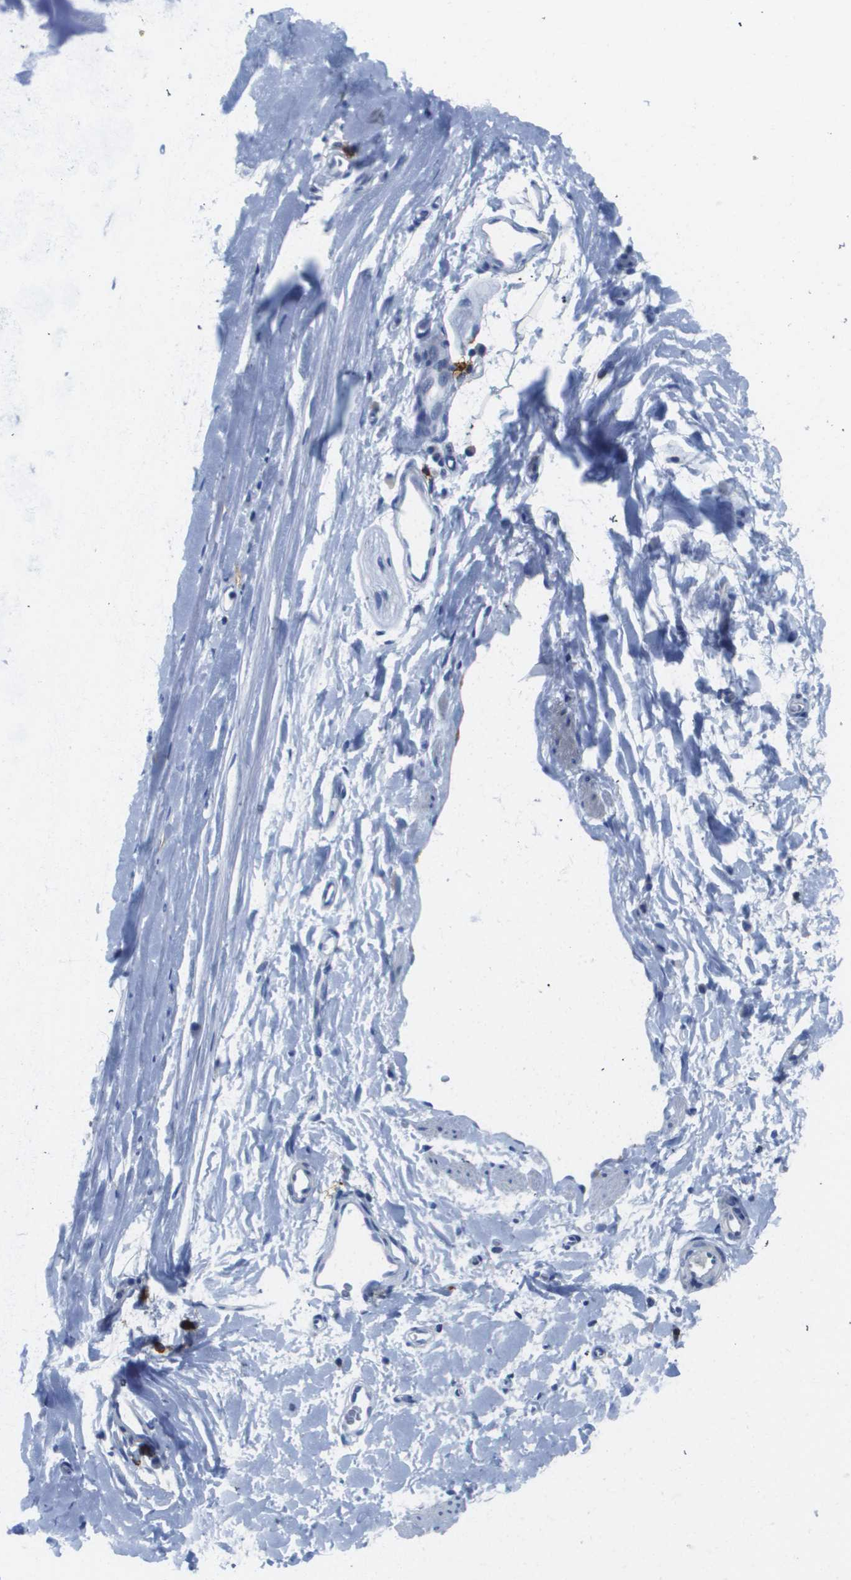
{"staining": {"intensity": "negative", "quantity": "none", "location": "none"}, "tissue": "adipose tissue", "cell_type": "Adipocytes", "image_type": "normal", "snomed": [{"axis": "morphology", "description": "Normal tissue, NOS"}, {"axis": "topography", "description": "Cartilage tissue"}, {"axis": "topography", "description": "Bronchus"}], "caption": "DAB (3,3'-diaminobenzidine) immunohistochemical staining of normal adipose tissue shows no significant staining in adipocytes. (DAB (3,3'-diaminobenzidine) immunohistochemistry, high magnification).", "gene": "MS4A1", "patient": {"sex": "female", "age": 53}}